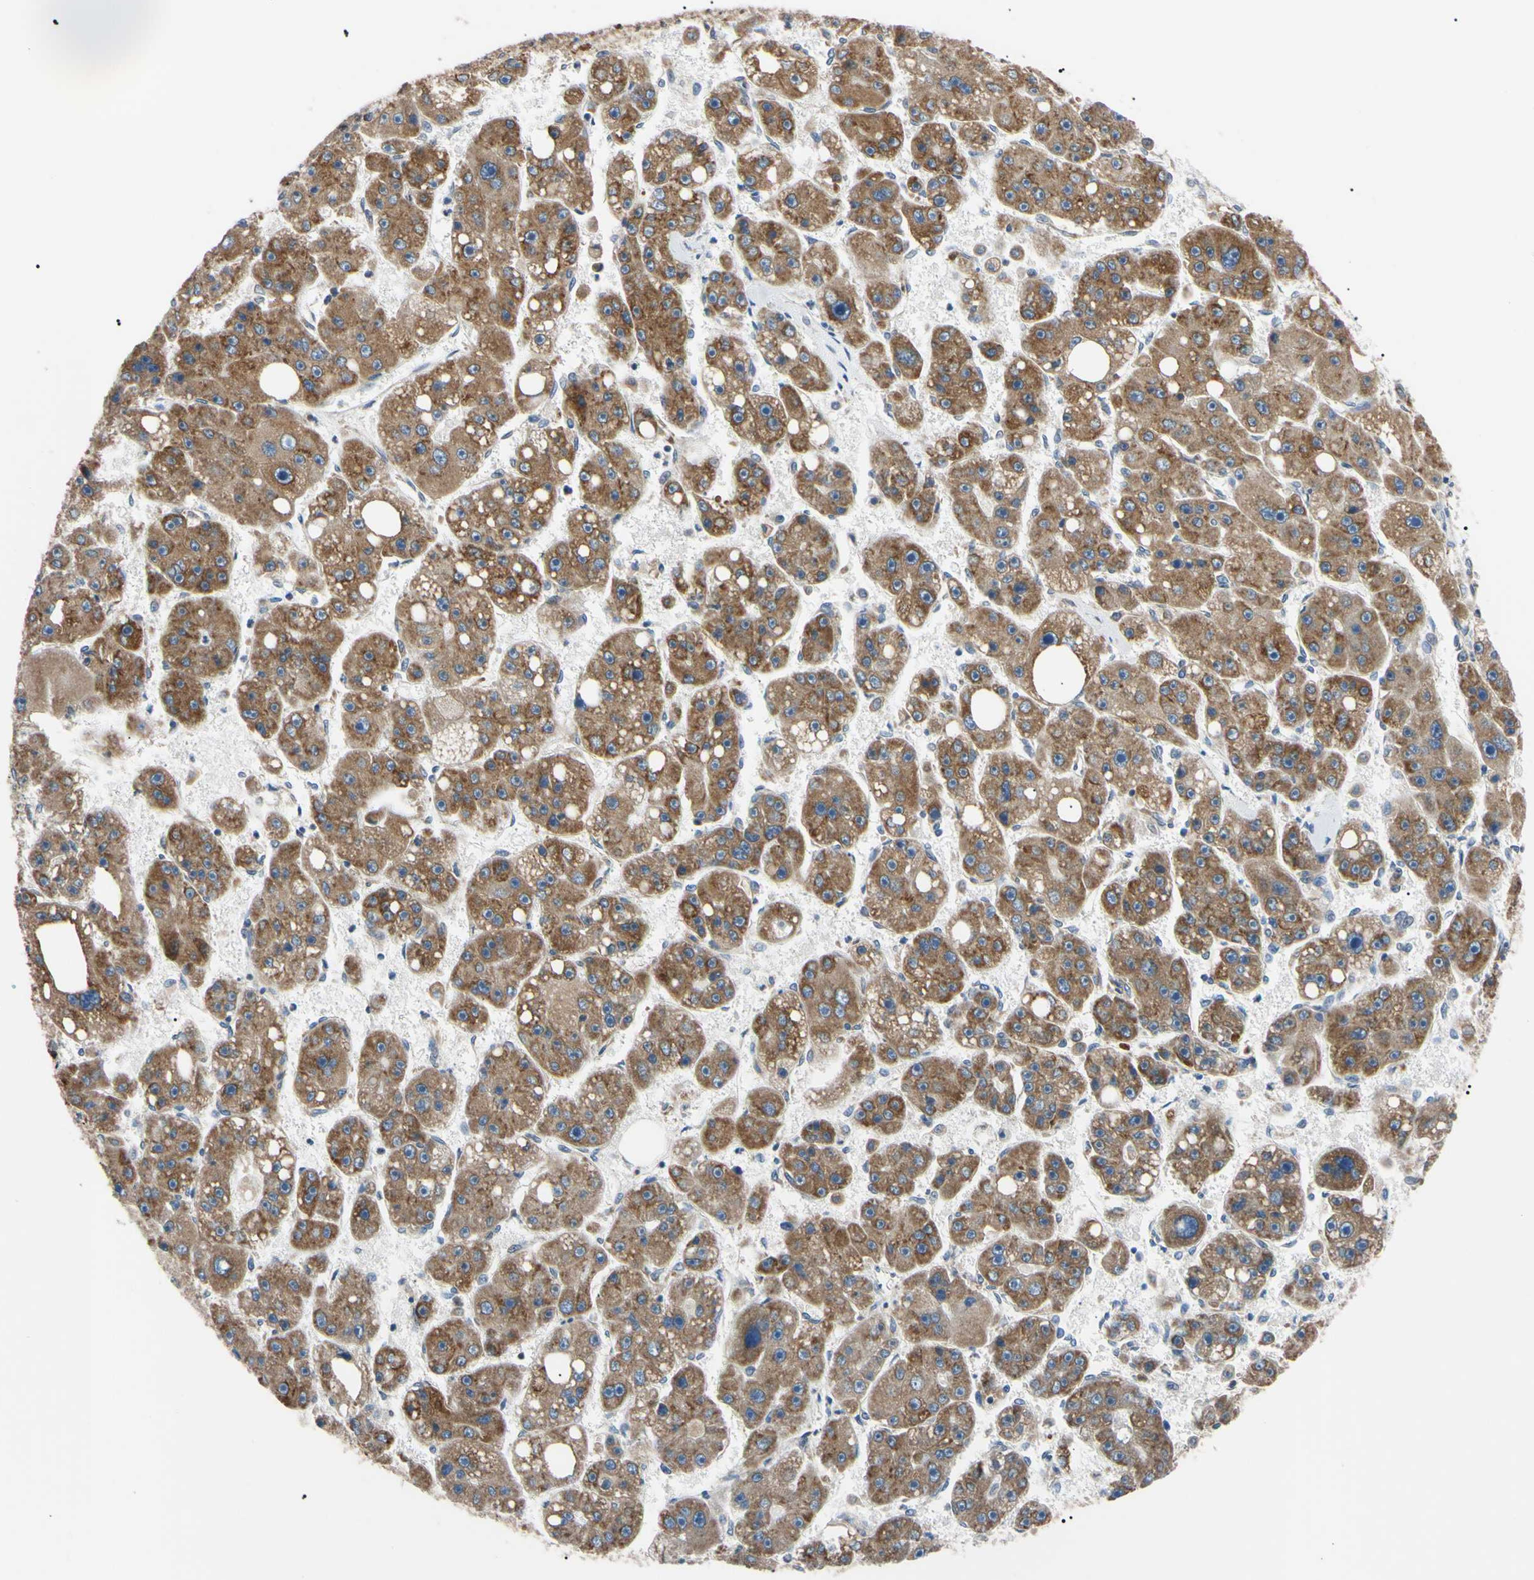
{"staining": {"intensity": "moderate", "quantity": ">75%", "location": "cytoplasmic/membranous"}, "tissue": "liver cancer", "cell_type": "Tumor cells", "image_type": "cancer", "snomed": [{"axis": "morphology", "description": "Carcinoma, Hepatocellular, NOS"}, {"axis": "topography", "description": "Liver"}], "caption": "The photomicrograph displays immunohistochemical staining of liver hepatocellular carcinoma. There is moderate cytoplasmic/membranous positivity is seen in approximately >75% of tumor cells. (brown staining indicates protein expression, while blue staining denotes nuclei).", "gene": "VAPA", "patient": {"sex": "female", "age": 61}}